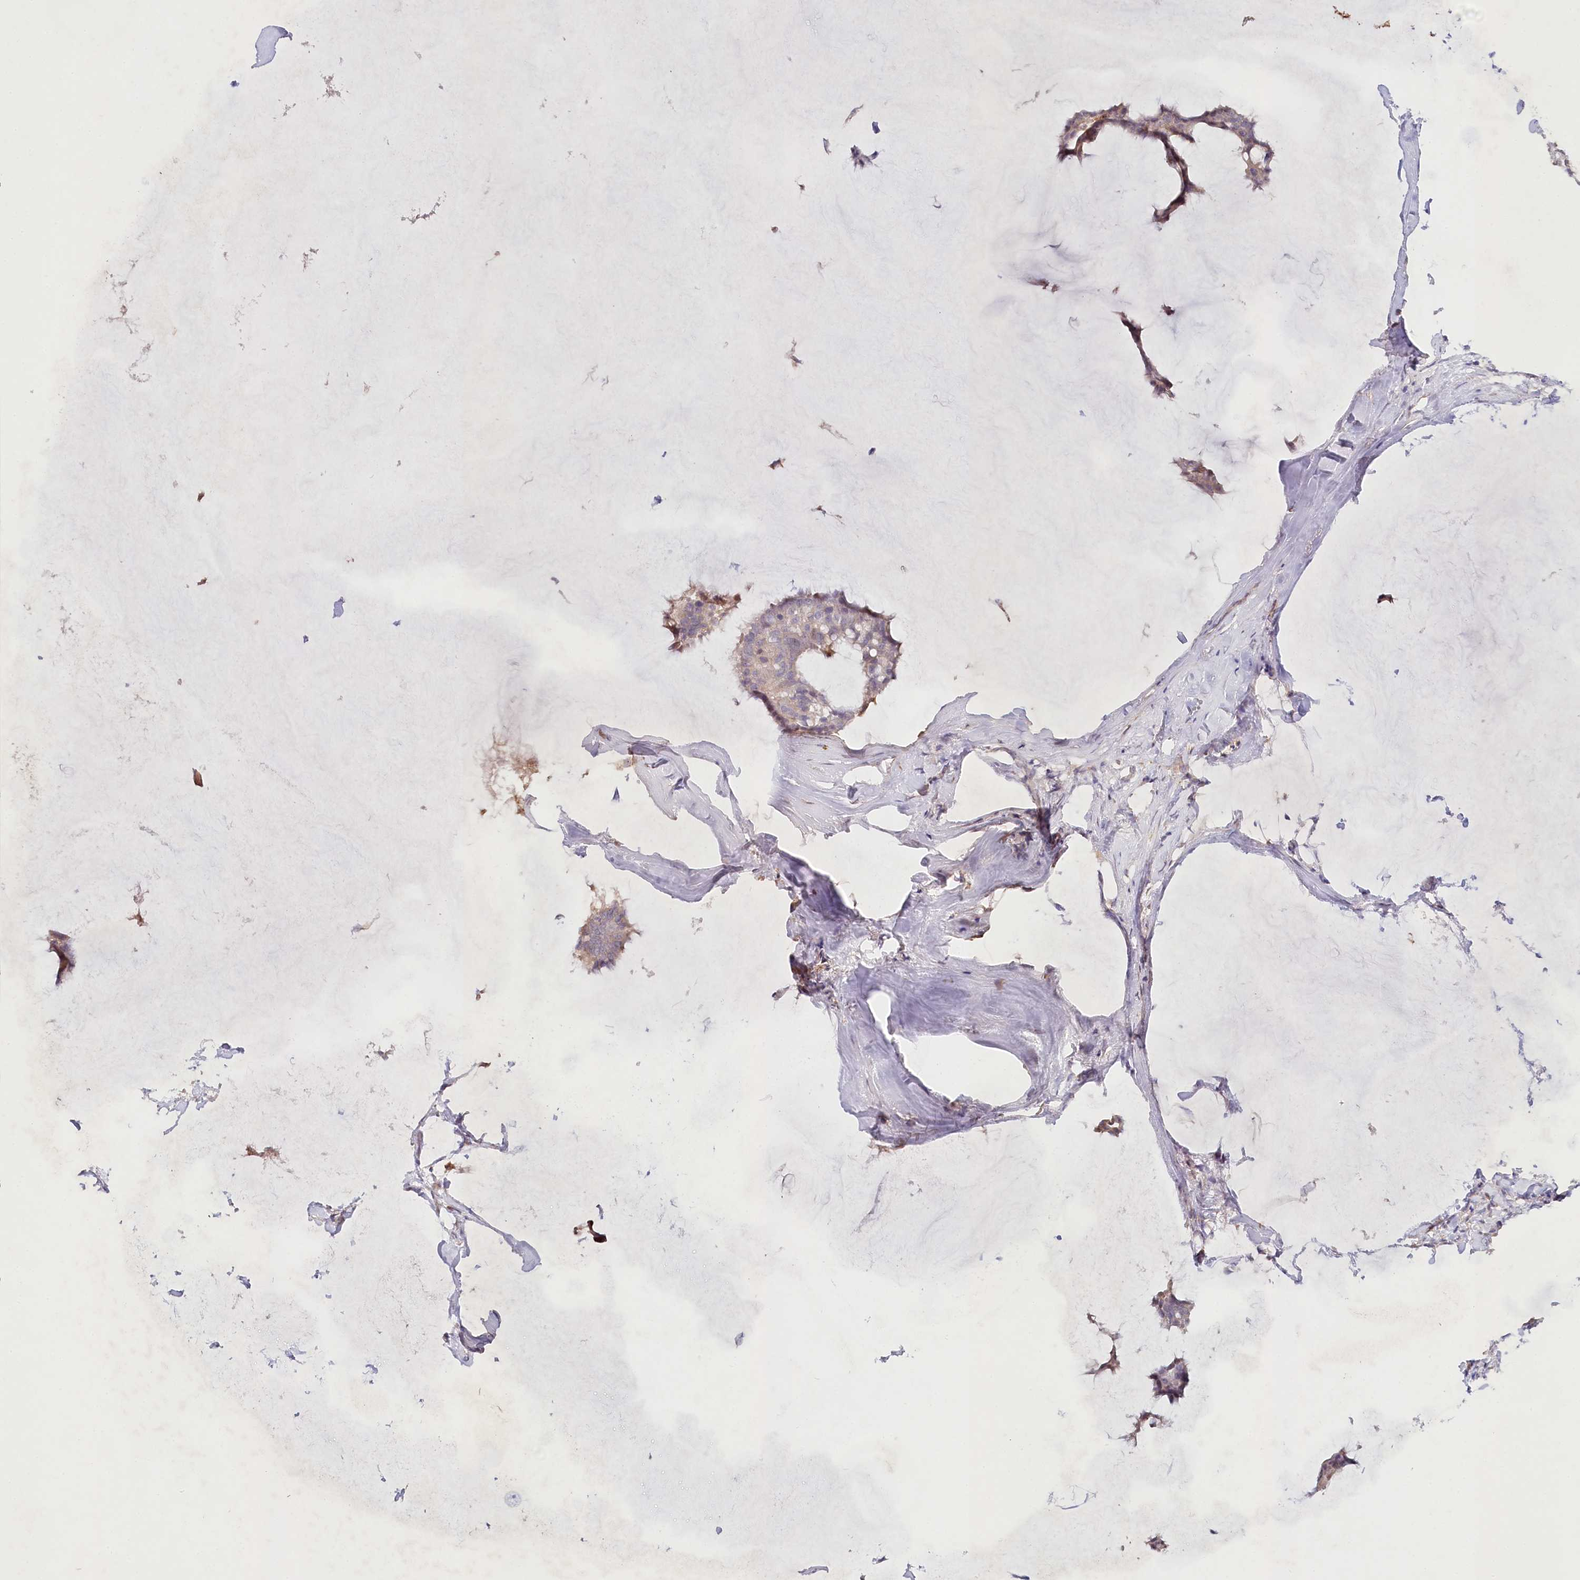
{"staining": {"intensity": "negative", "quantity": "none", "location": "none"}, "tissue": "breast cancer", "cell_type": "Tumor cells", "image_type": "cancer", "snomed": [{"axis": "morphology", "description": "Duct carcinoma"}, {"axis": "topography", "description": "Breast"}], "caption": "The micrograph reveals no significant positivity in tumor cells of breast intraductal carcinoma.", "gene": "ALDH3B1", "patient": {"sex": "female", "age": 93}}